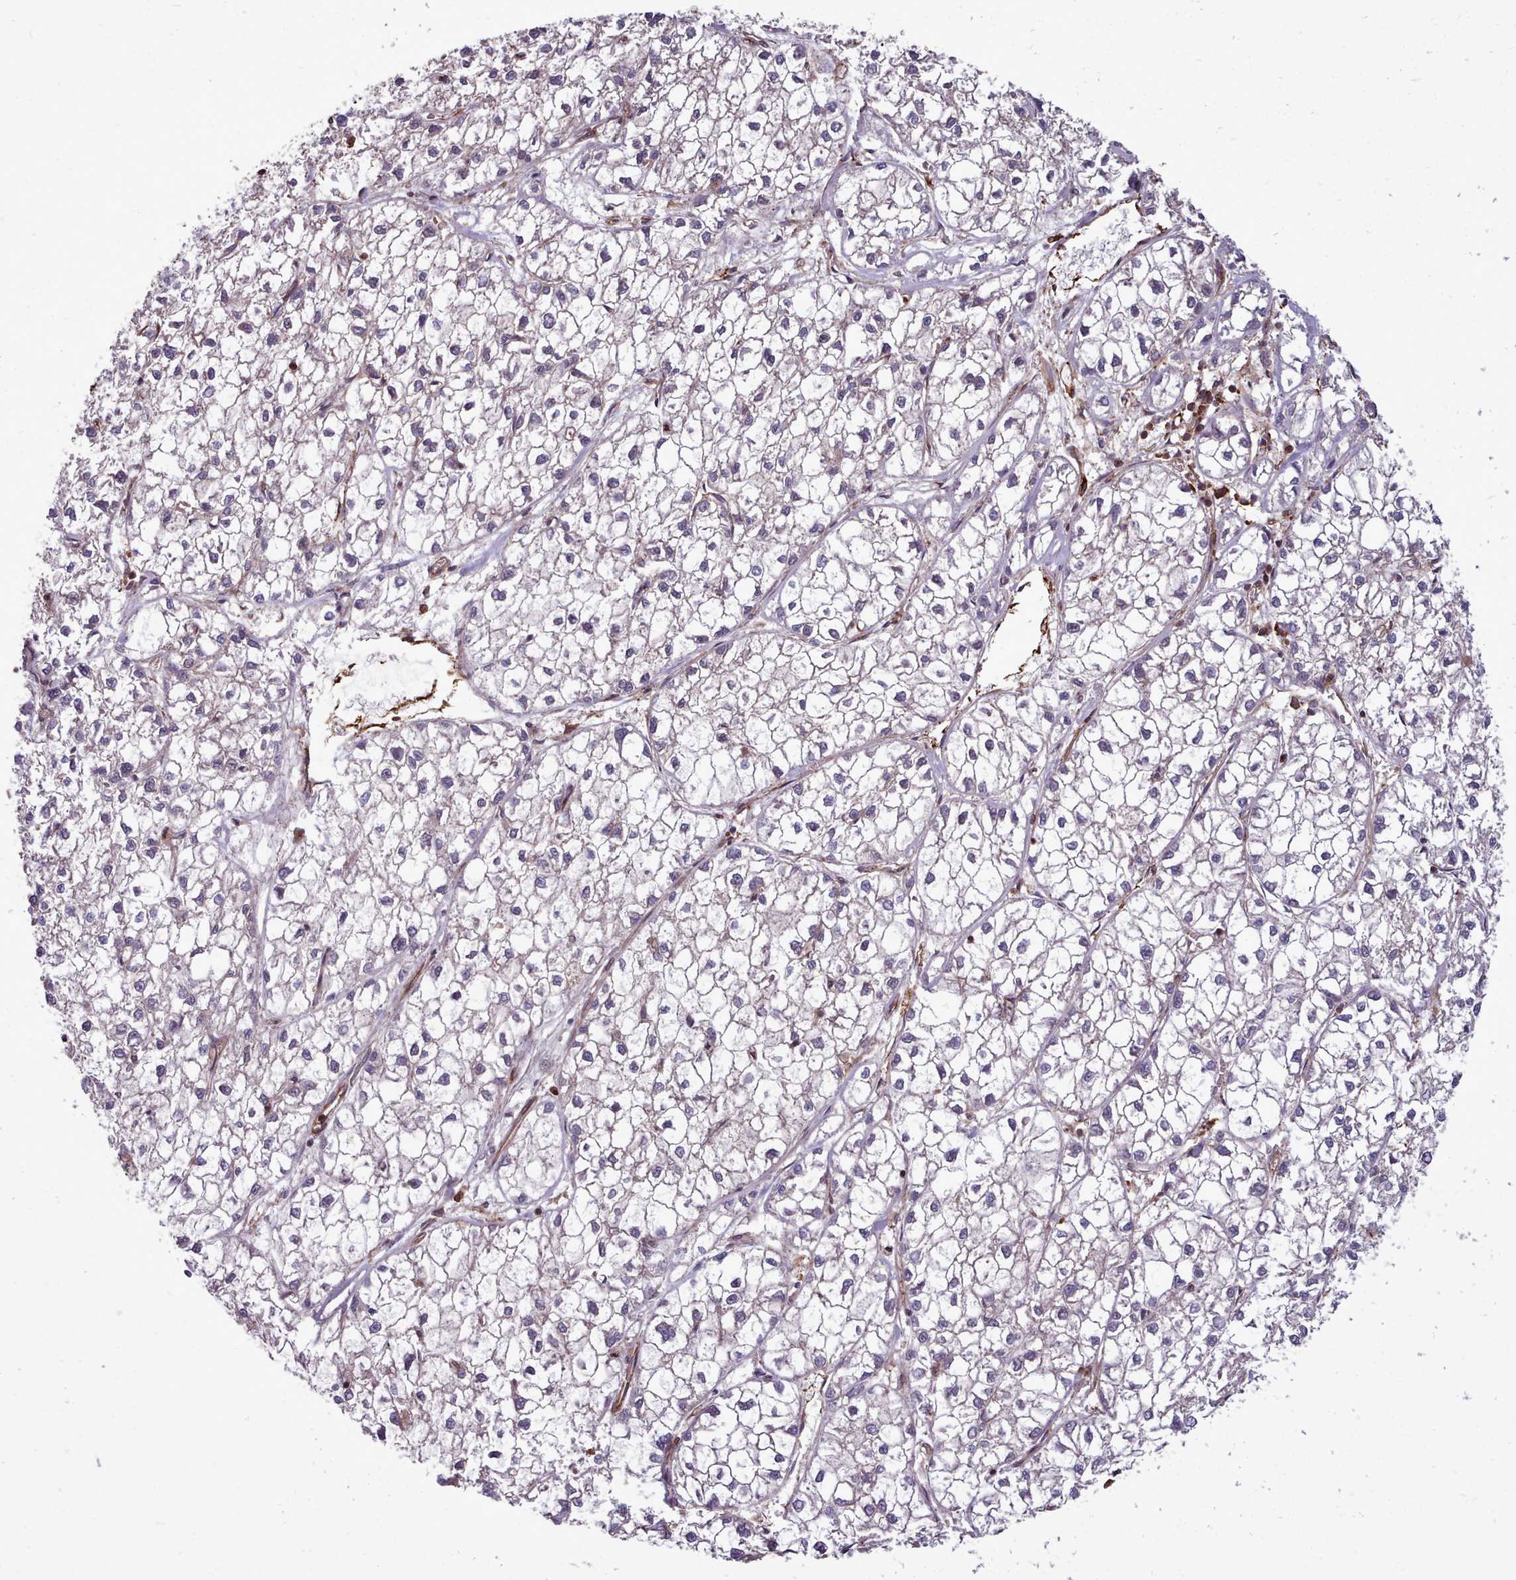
{"staining": {"intensity": "negative", "quantity": "none", "location": "none"}, "tissue": "liver cancer", "cell_type": "Tumor cells", "image_type": "cancer", "snomed": [{"axis": "morphology", "description": "Carcinoma, Hepatocellular, NOS"}, {"axis": "topography", "description": "Liver"}], "caption": "This is a micrograph of IHC staining of liver hepatocellular carcinoma, which shows no staining in tumor cells.", "gene": "STUB1", "patient": {"sex": "female", "age": 43}}